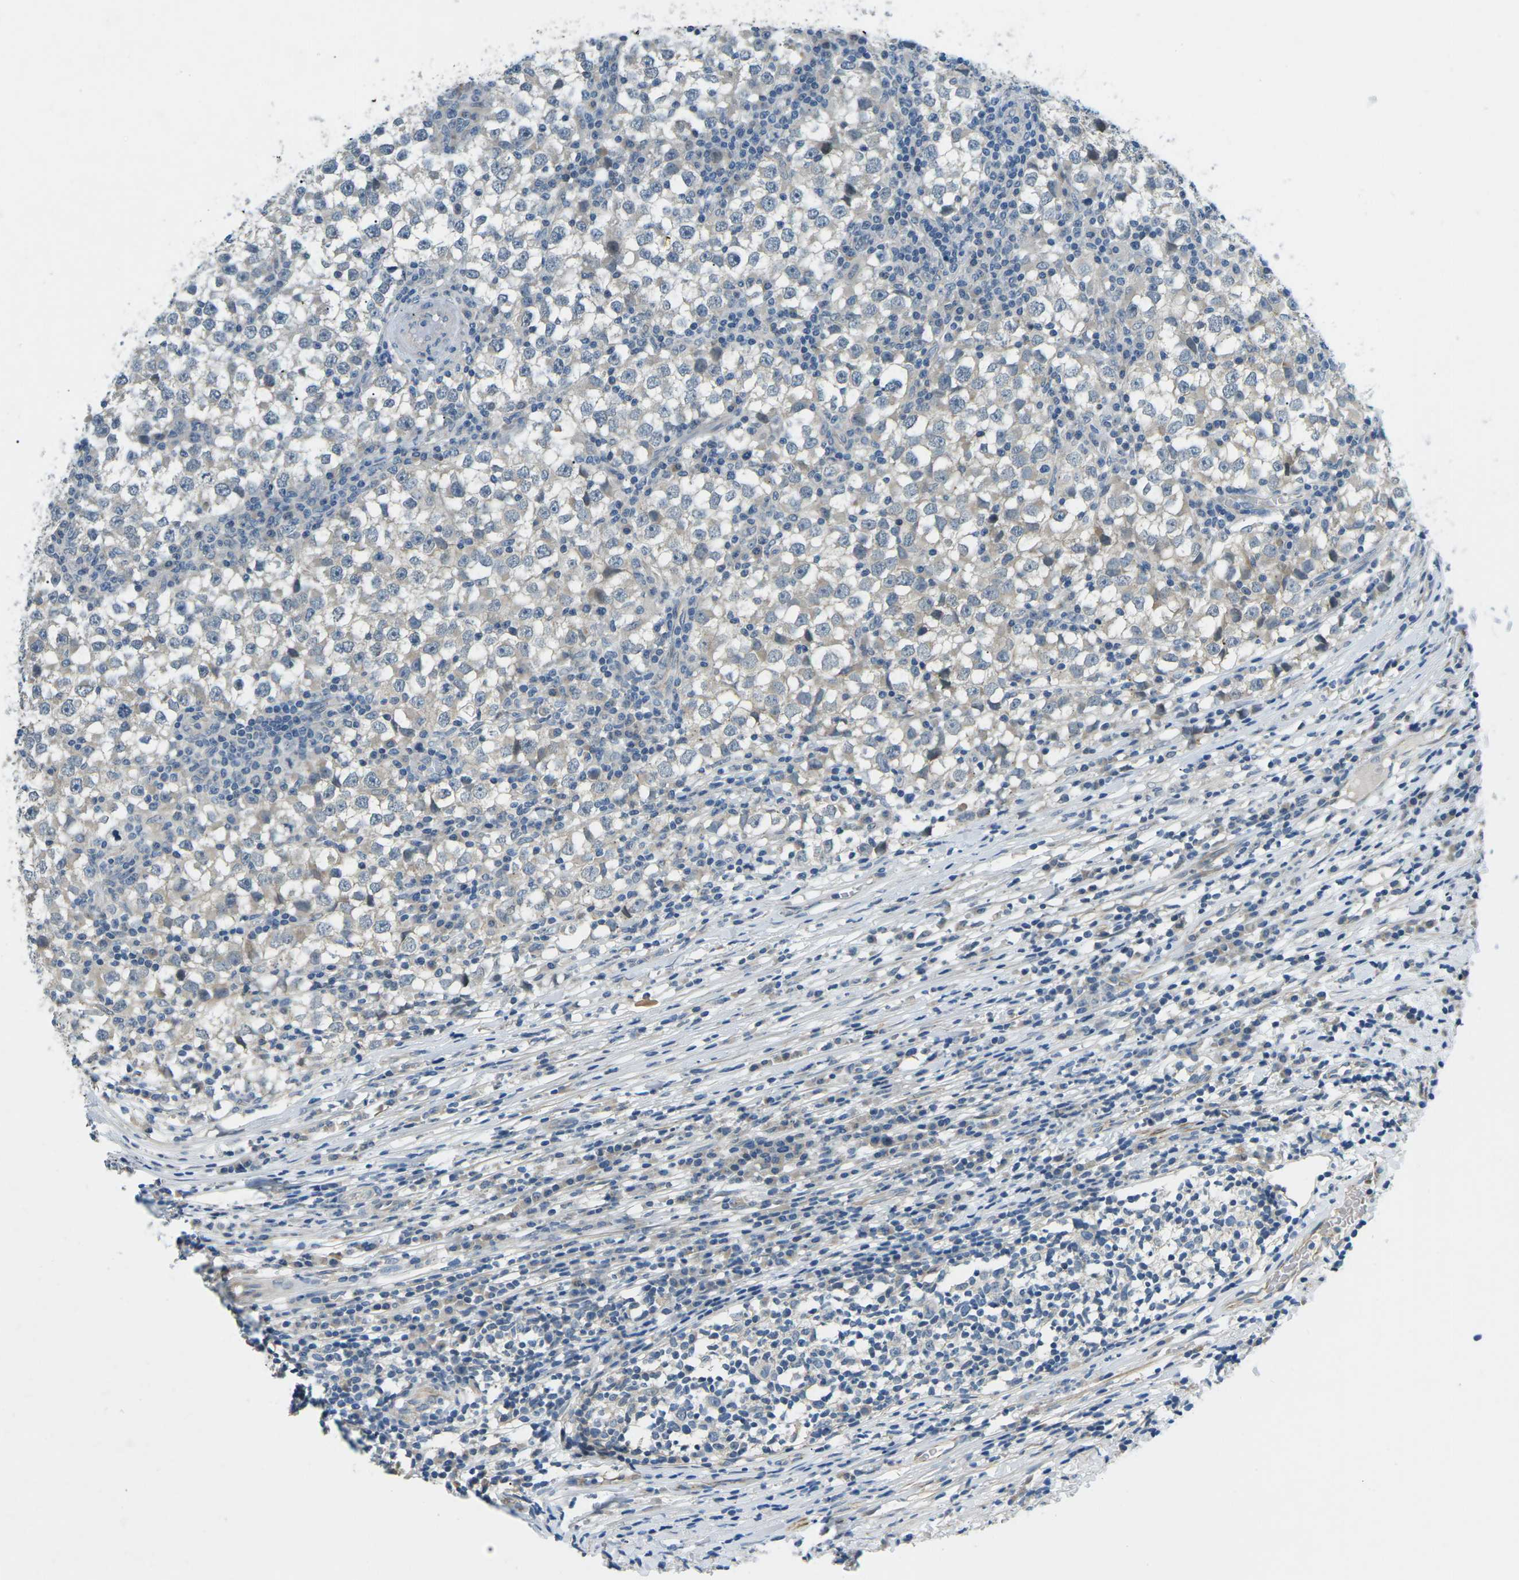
{"staining": {"intensity": "negative", "quantity": "none", "location": "none"}, "tissue": "testis cancer", "cell_type": "Tumor cells", "image_type": "cancer", "snomed": [{"axis": "morphology", "description": "Seminoma, NOS"}, {"axis": "topography", "description": "Testis"}], "caption": "Immunohistochemical staining of testis cancer (seminoma) shows no significant expression in tumor cells. (DAB immunohistochemistry (IHC) visualized using brightfield microscopy, high magnification).", "gene": "CTNND1", "patient": {"sex": "male", "age": 65}}